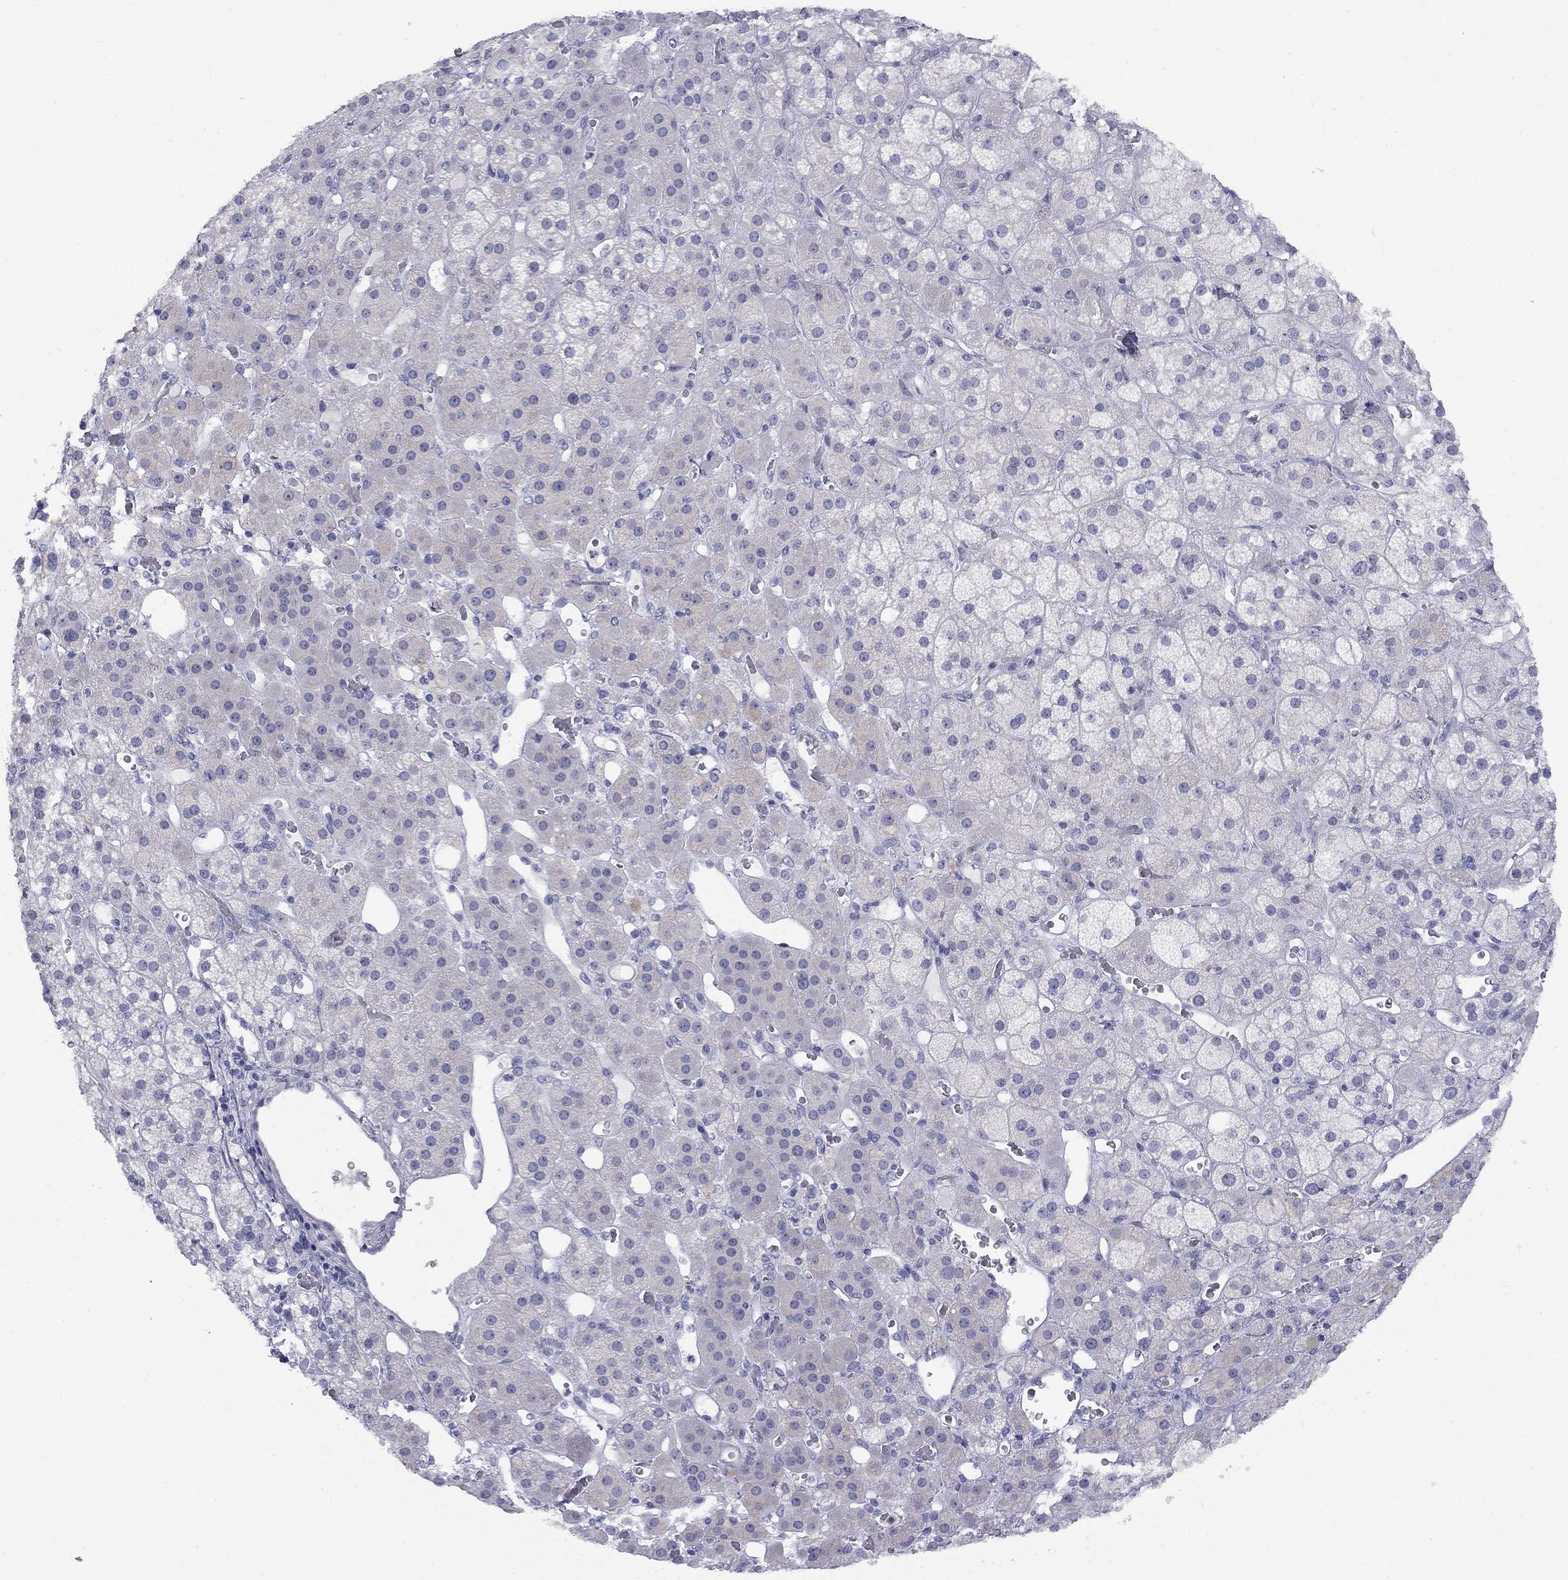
{"staining": {"intensity": "negative", "quantity": "none", "location": "none"}, "tissue": "adrenal gland", "cell_type": "Glandular cells", "image_type": "normal", "snomed": [{"axis": "morphology", "description": "Normal tissue, NOS"}, {"axis": "topography", "description": "Adrenal gland"}], "caption": "Photomicrograph shows no significant protein positivity in glandular cells of benign adrenal gland.", "gene": "CACNA1A", "patient": {"sex": "male", "age": 57}}